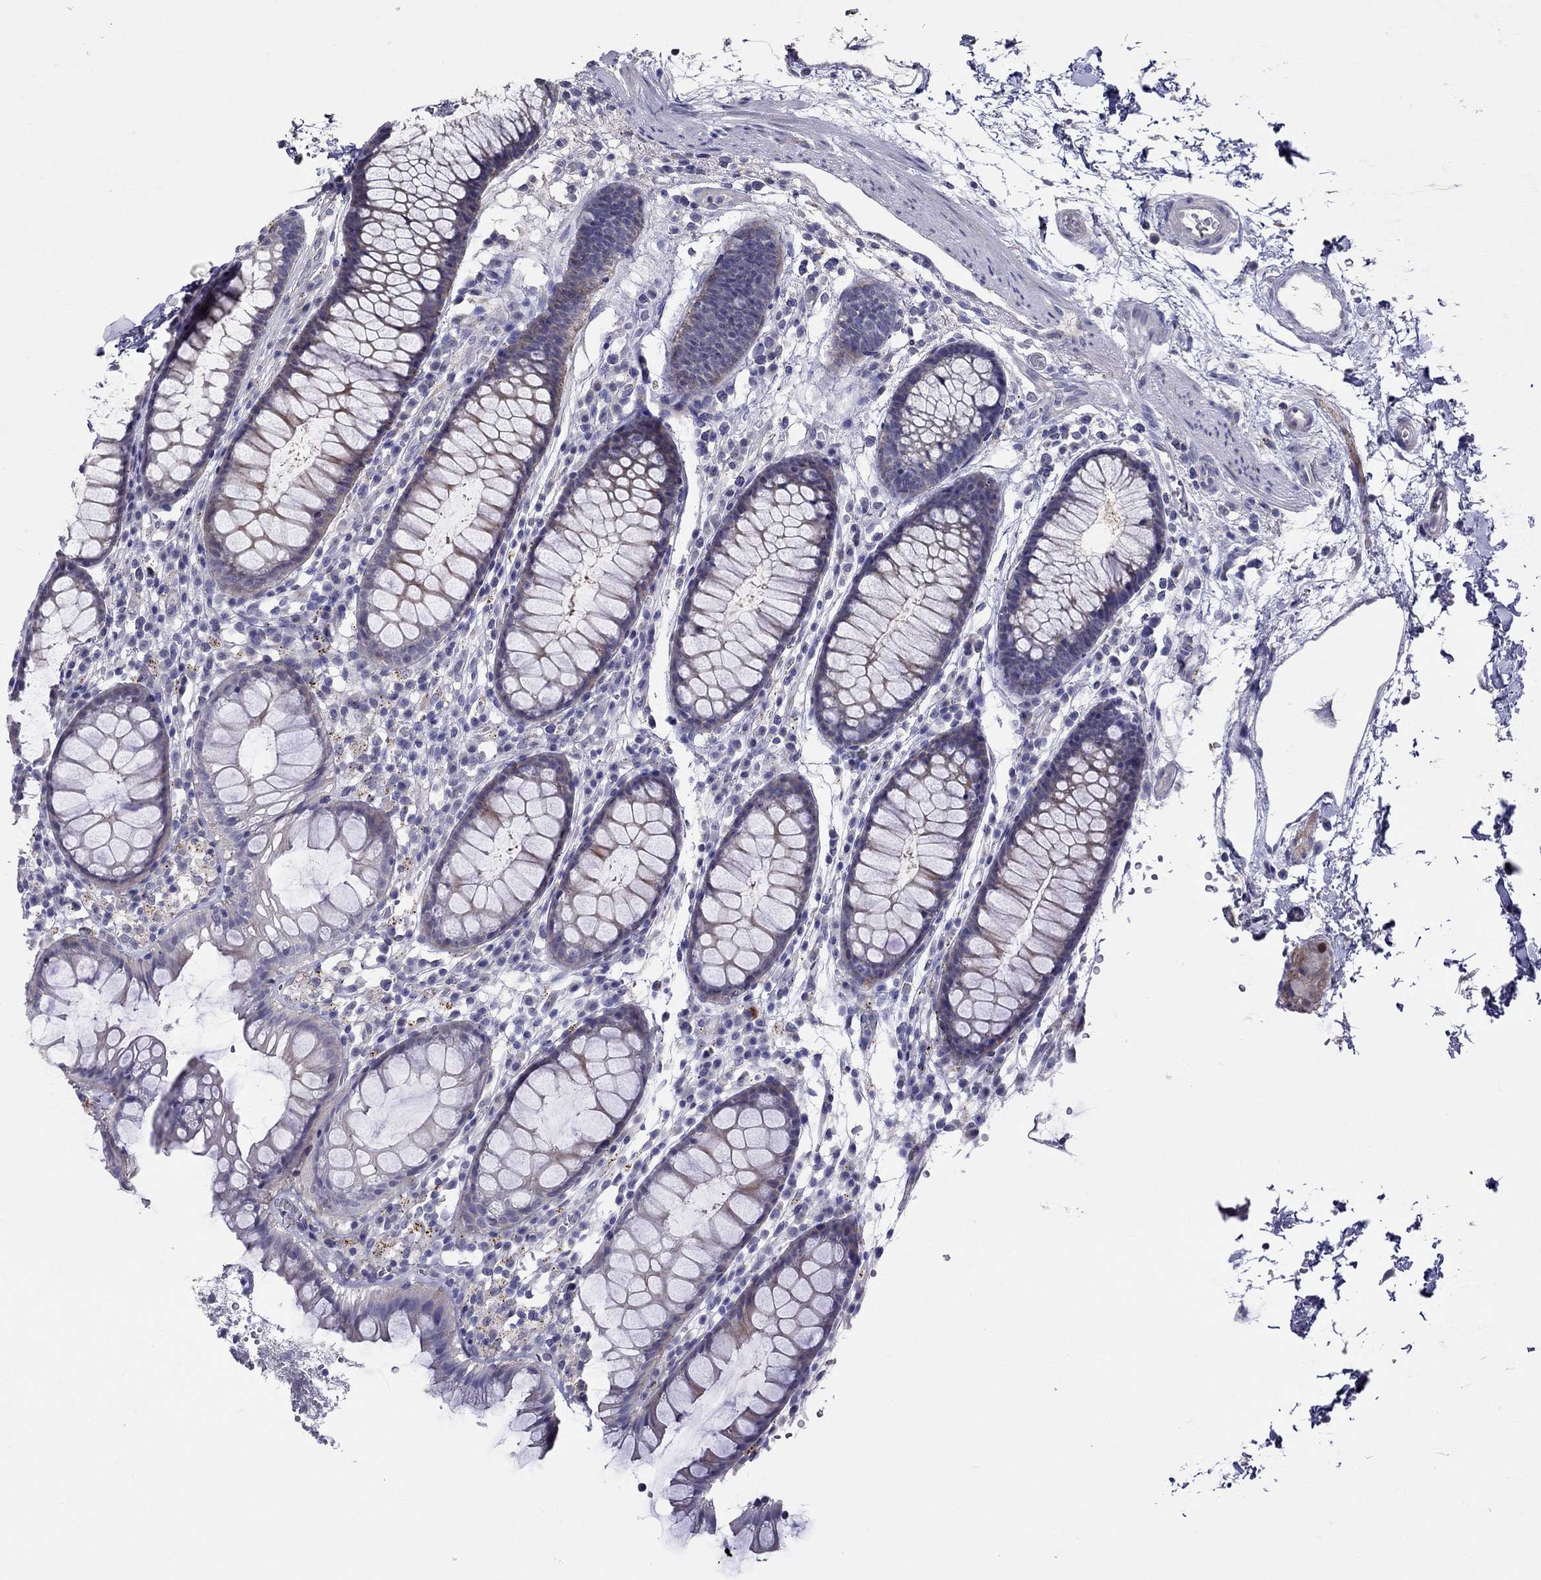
{"staining": {"intensity": "negative", "quantity": "none", "location": "none"}, "tissue": "colon", "cell_type": "Endothelial cells", "image_type": "normal", "snomed": [{"axis": "morphology", "description": "Normal tissue, NOS"}, {"axis": "topography", "description": "Colon"}], "caption": "Colon stained for a protein using IHC shows no positivity endothelial cells.", "gene": "MAGEB4", "patient": {"sex": "male", "age": 76}}